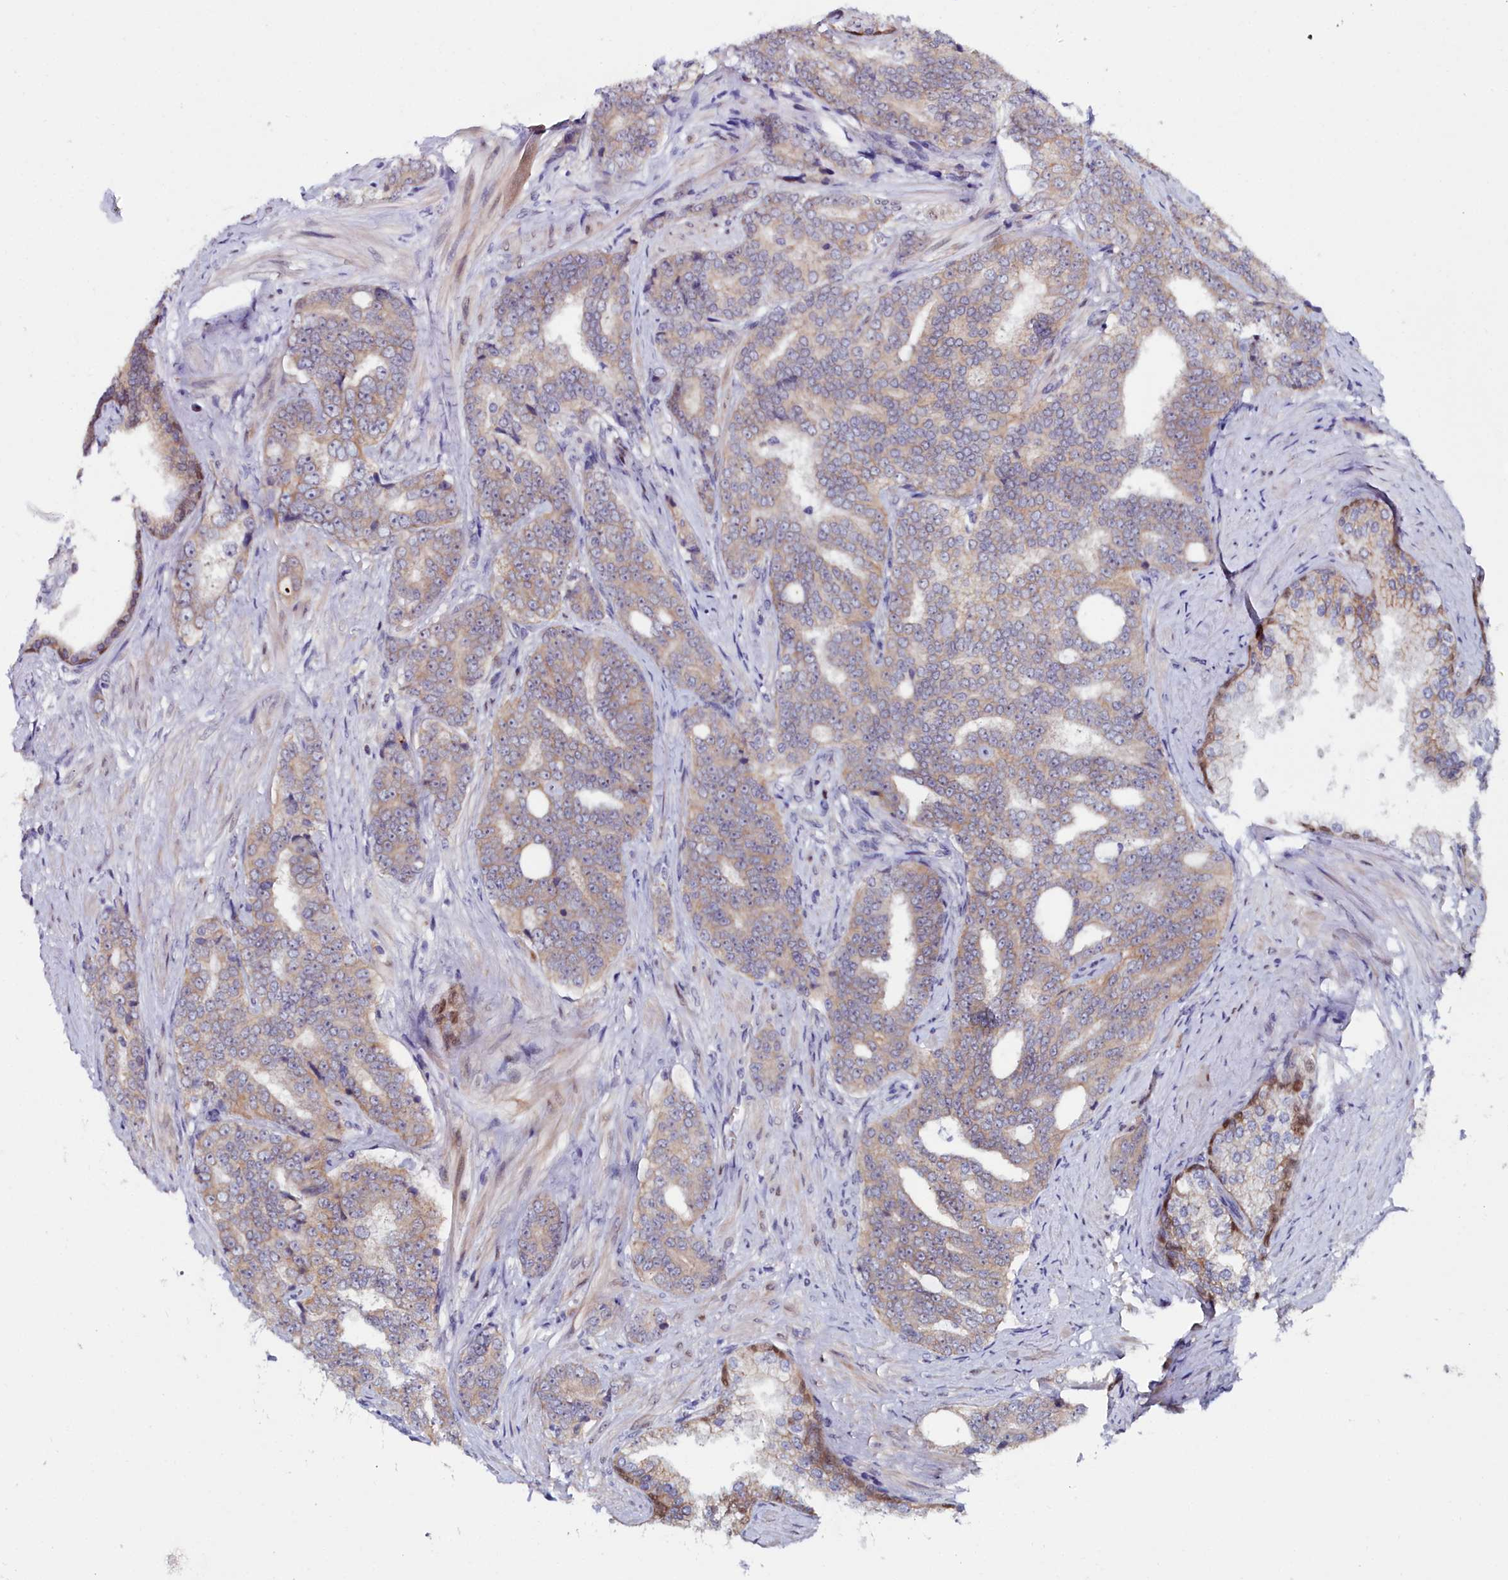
{"staining": {"intensity": "weak", "quantity": "25%-75%", "location": "cytoplasmic/membranous"}, "tissue": "prostate cancer", "cell_type": "Tumor cells", "image_type": "cancer", "snomed": [{"axis": "morphology", "description": "Adenocarcinoma, High grade"}, {"axis": "topography", "description": "Prostate"}], "caption": "Prostate adenocarcinoma (high-grade) stained with a protein marker reveals weak staining in tumor cells.", "gene": "KCTD18", "patient": {"sex": "male", "age": 67}}